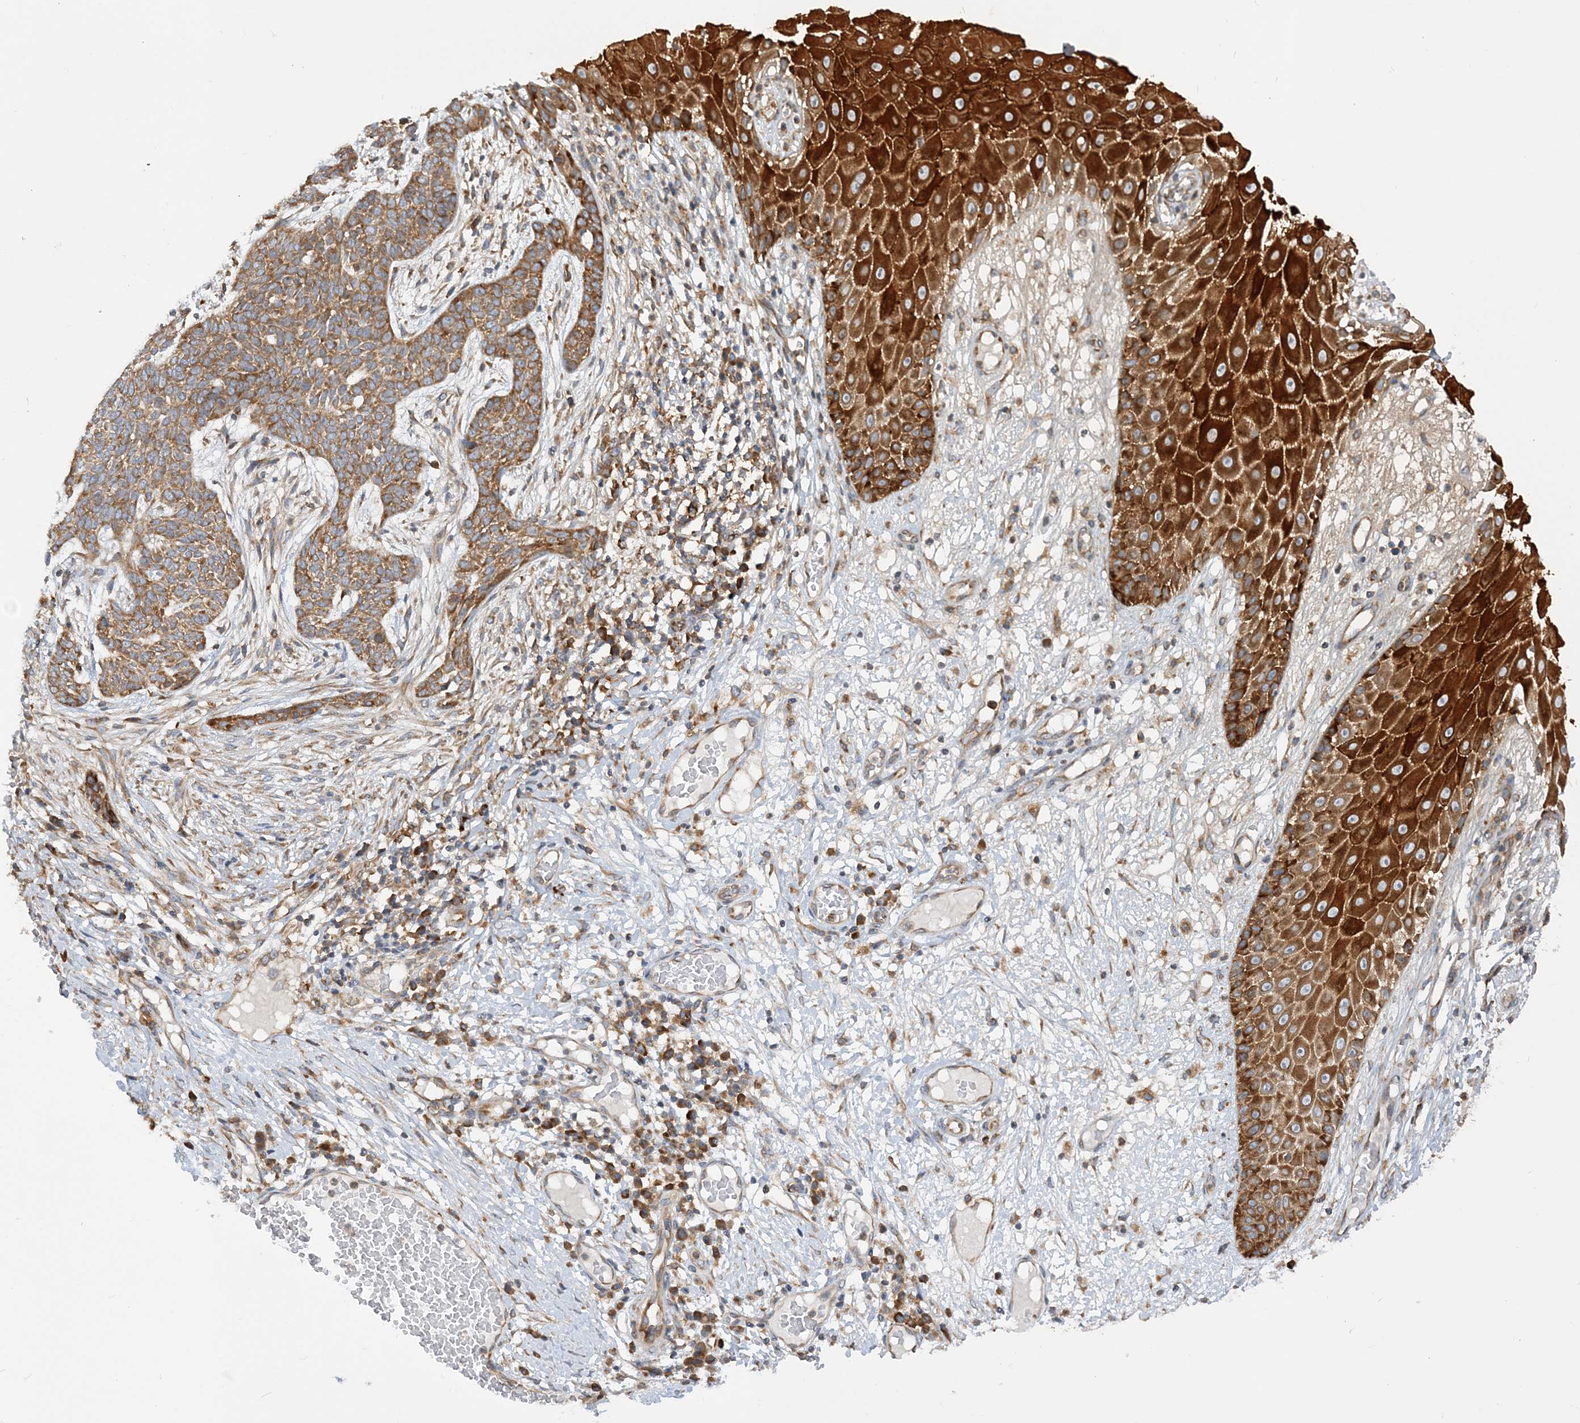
{"staining": {"intensity": "moderate", "quantity": ">75%", "location": "cytoplasmic/membranous"}, "tissue": "skin cancer", "cell_type": "Tumor cells", "image_type": "cancer", "snomed": [{"axis": "morphology", "description": "Normal tissue, NOS"}, {"axis": "morphology", "description": "Basal cell carcinoma"}, {"axis": "topography", "description": "Skin"}], "caption": "The photomicrograph reveals immunohistochemical staining of skin basal cell carcinoma. There is moderate cytoplasmic/membranous positivity is appreciated in about >75% of tumor cells.", "gene": "LARP4B", "patient": {"sex": "male", "age": 64}}